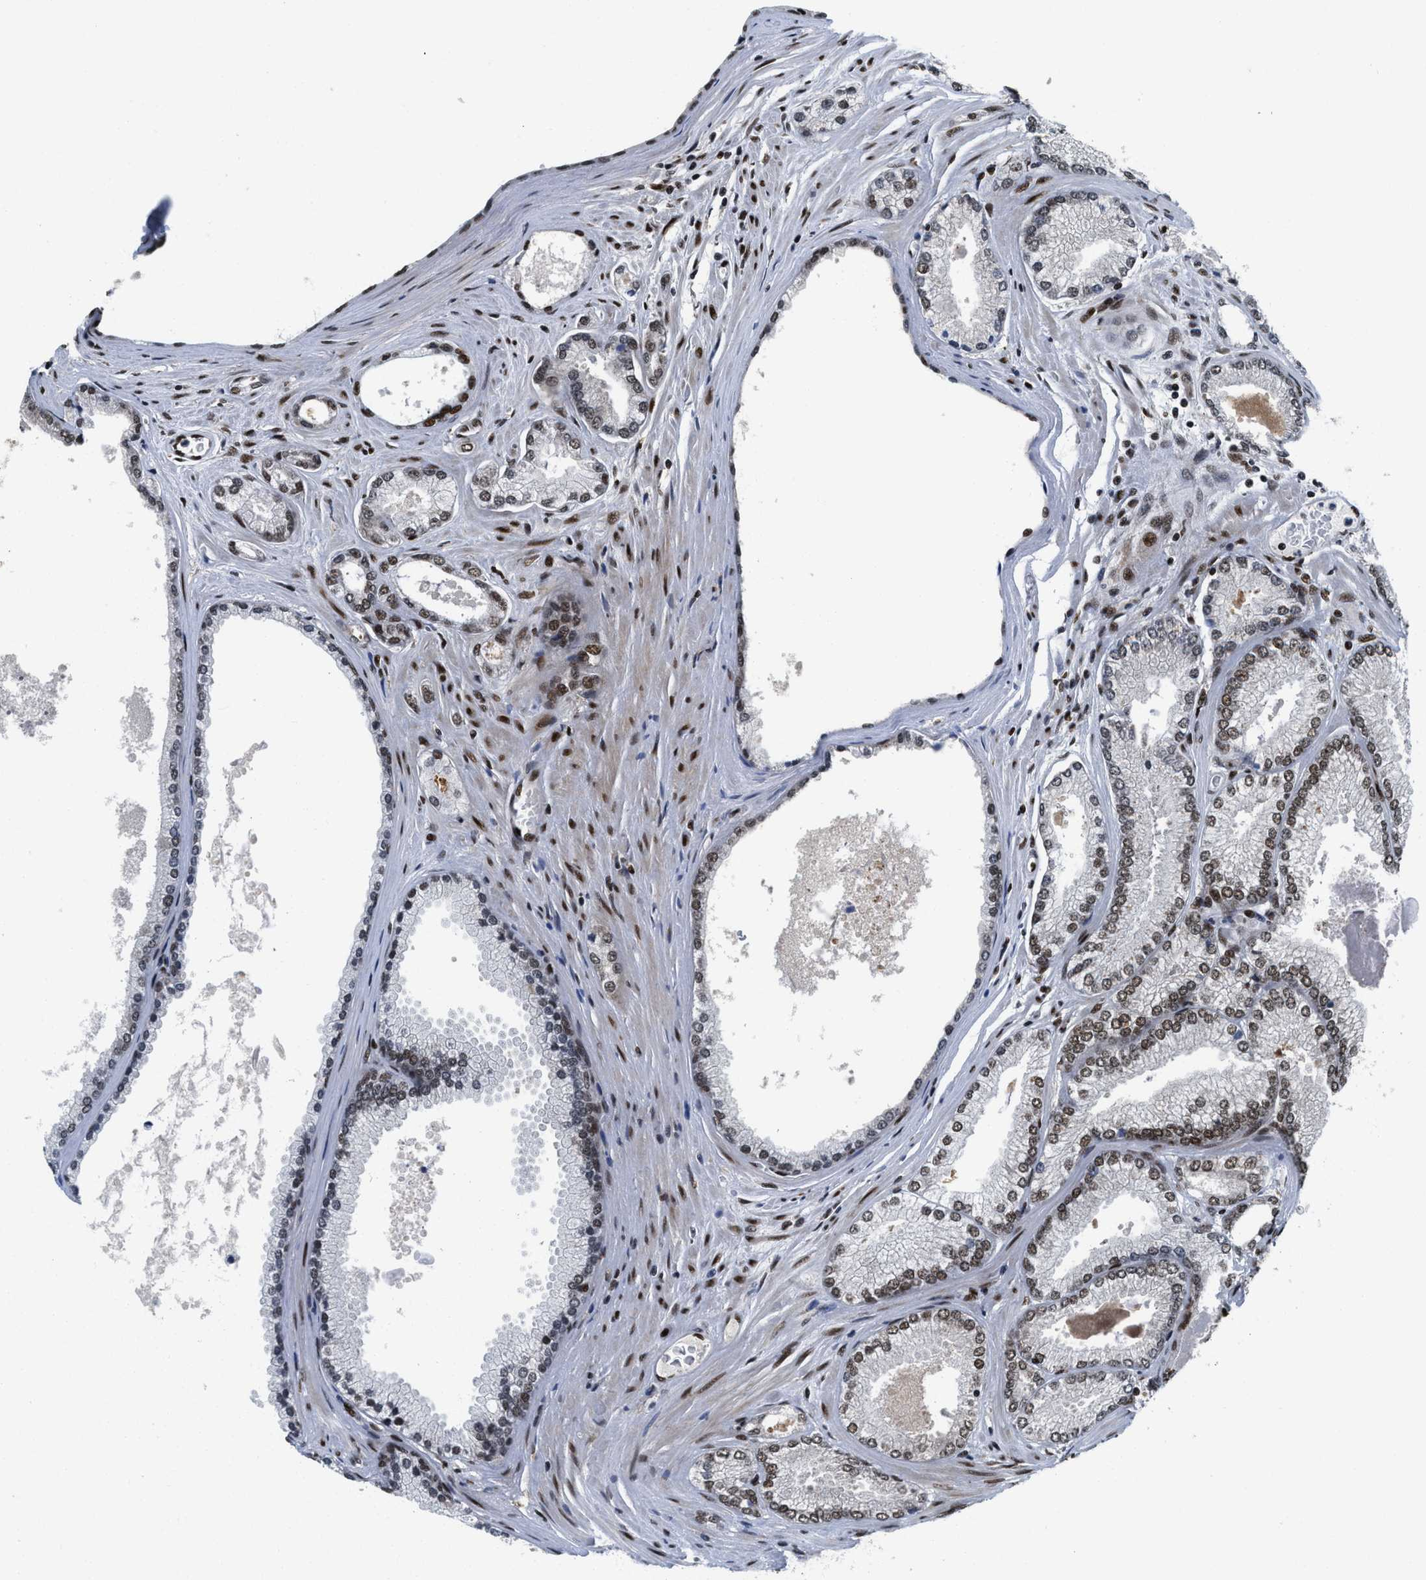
{"staining": {"intensity": "moderate", "quantity": "25%-75%", "location": "nuclear"}, "tissue": "prostate cancer", "cell_type": "Tumor cells", "image_type": "cancer", "snomed": [{"axis": "morphology", "description": "Adenocarcinoma, High grade"}, {"axis": "topography", "description": "Prostate"}], "caption": "Prostate cancer stained for a protein shows moderate nuclear positivity in tumor cells.", "gene": "RFX5", "patient": {"sex": "male", "age": 71}}